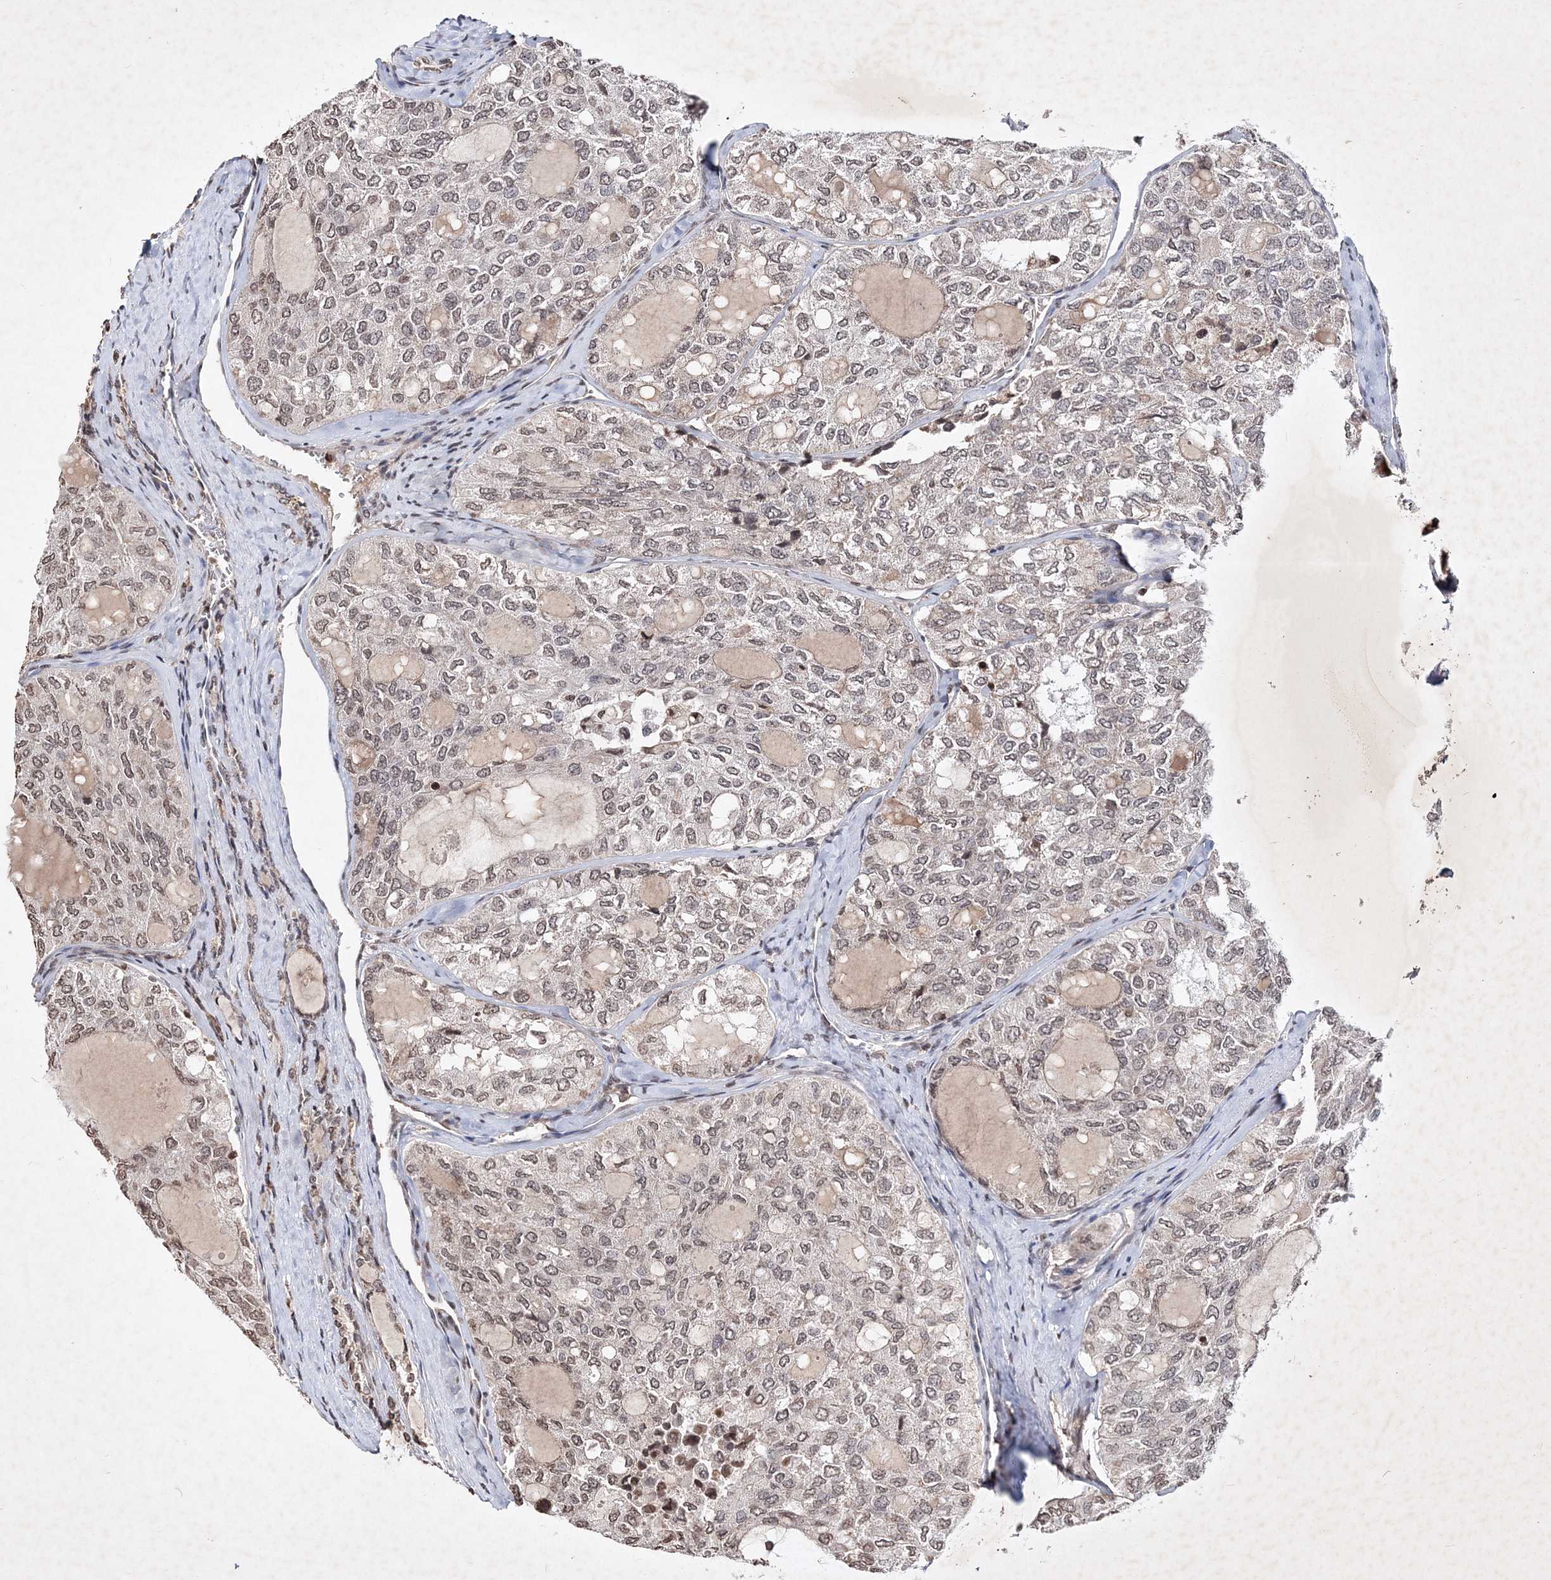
{"staining": {"intensity": "moderate", "quantity": ">75%", "location": "nuclear"}, "tissue": "thyroid cancer", "cell_type": "Tumor cells", "image_type": "cancer", "snomed": [{"axis": "morphology", "description": "Follicular adenoma carcinoma, NOS"}, {"axis": "topography", "description": "Thyroid gland"}], "caption": "Thyroid cancer tissue shows moderate nuclear expression in approximately >75% of tumor cells The protein of interest is stained brown, and the nuclei are stained in blue (DAB IHC with brightfield microscopy, high magnification).", "gene": "SOWAHB", "patient": {"sex": "male", "age": 75}}